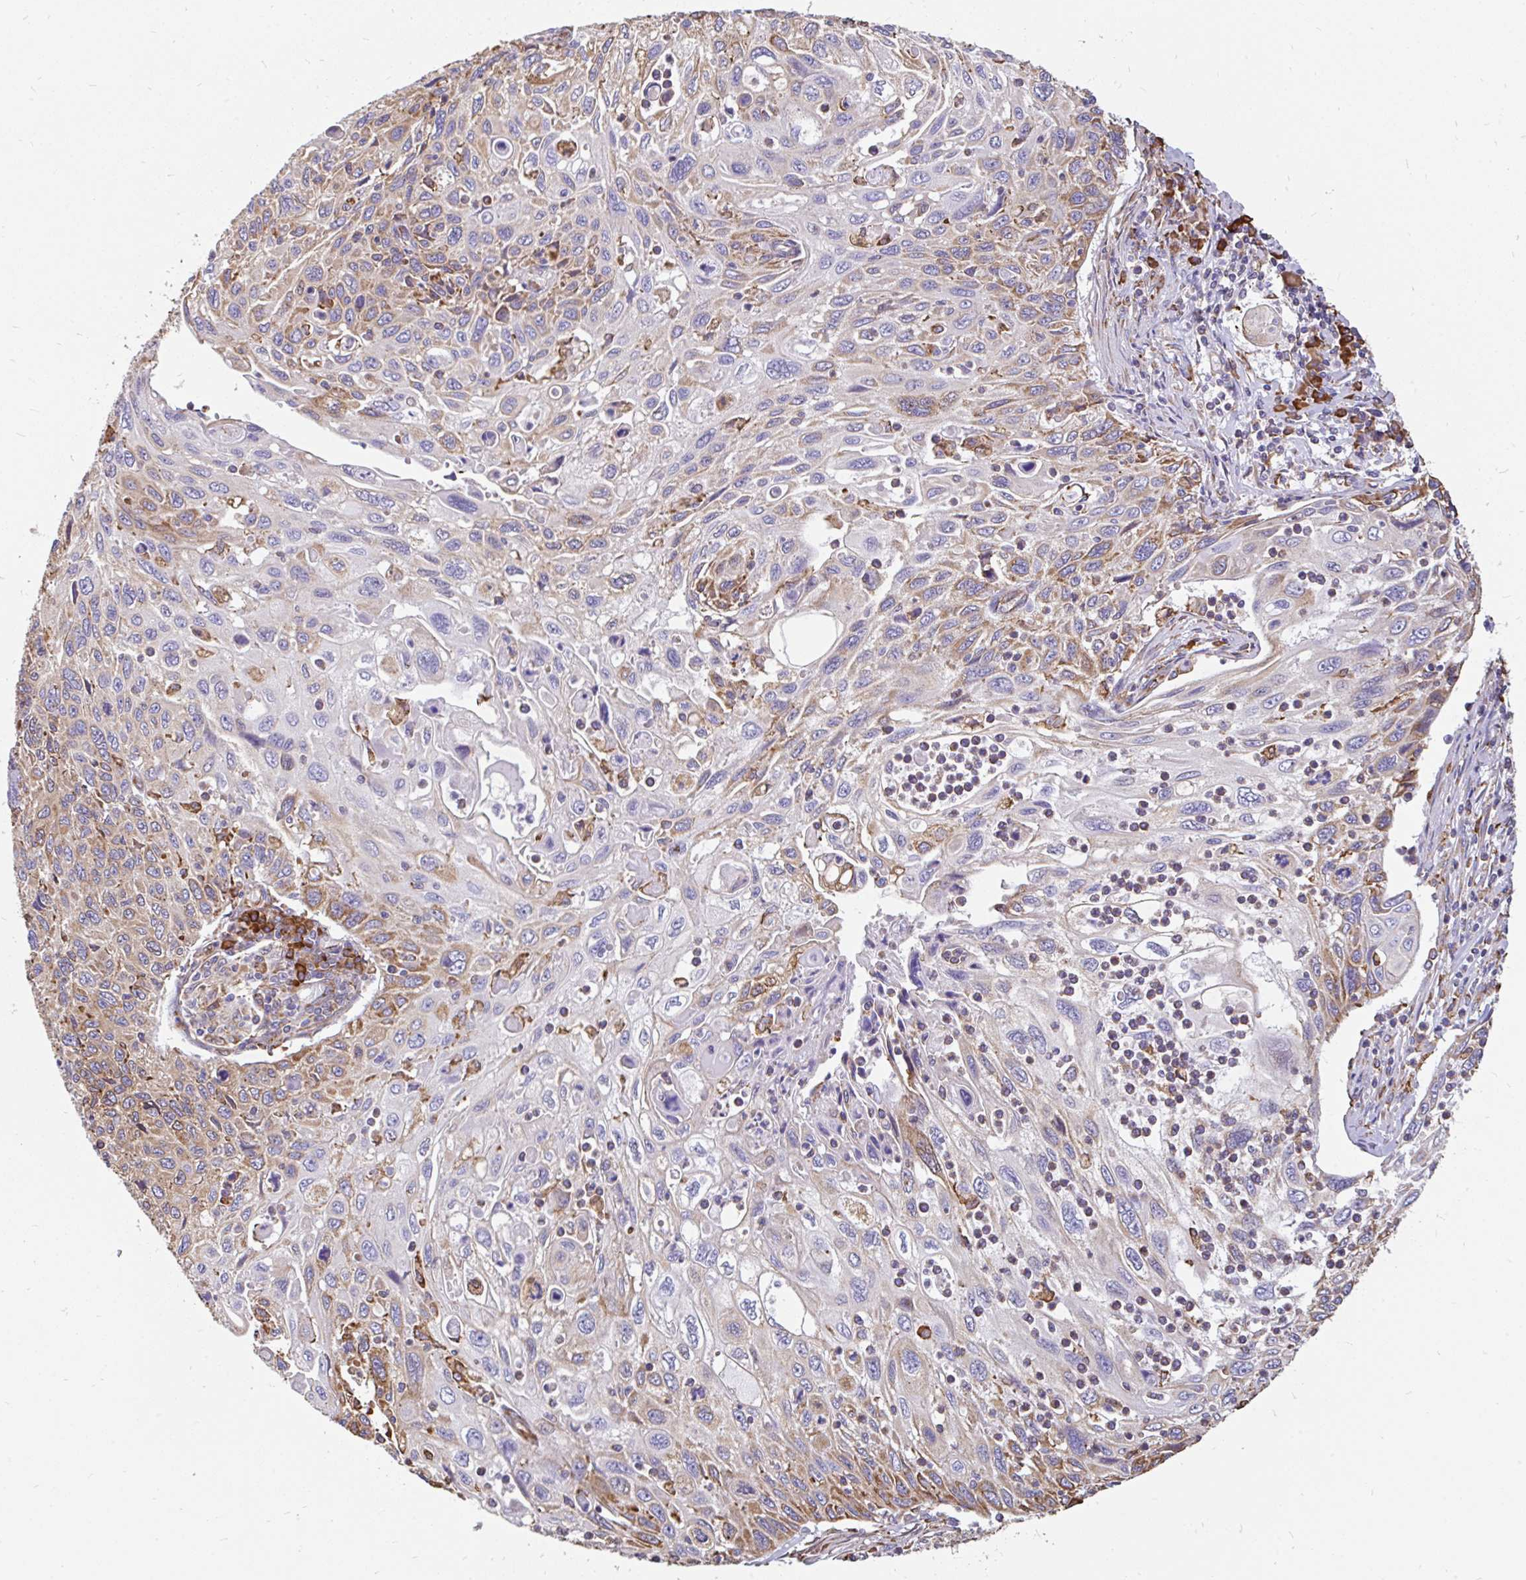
{"staining": {"intensity": "moderate", "quantity": "<25%", "location": "cytoplasmic/membranous"}, "tissue": "cervical cancer", "cell_type": "Tumor cells", "image_type": "cancer", "snomed": [{"axis": "morphology", "description": "Squamous cell carcinoma, NOS"}, {"axis": "topography", "description": "Cervix"}], "caption": "Brown immunohistochemical staining in cervical cancer (squamous cell carcinoma) exhibits moderate cytoplasmic/membranous staining in about <25% of tumor cells.", "gene": "EML5", "patient": {"sex": "female", "age": 70}}